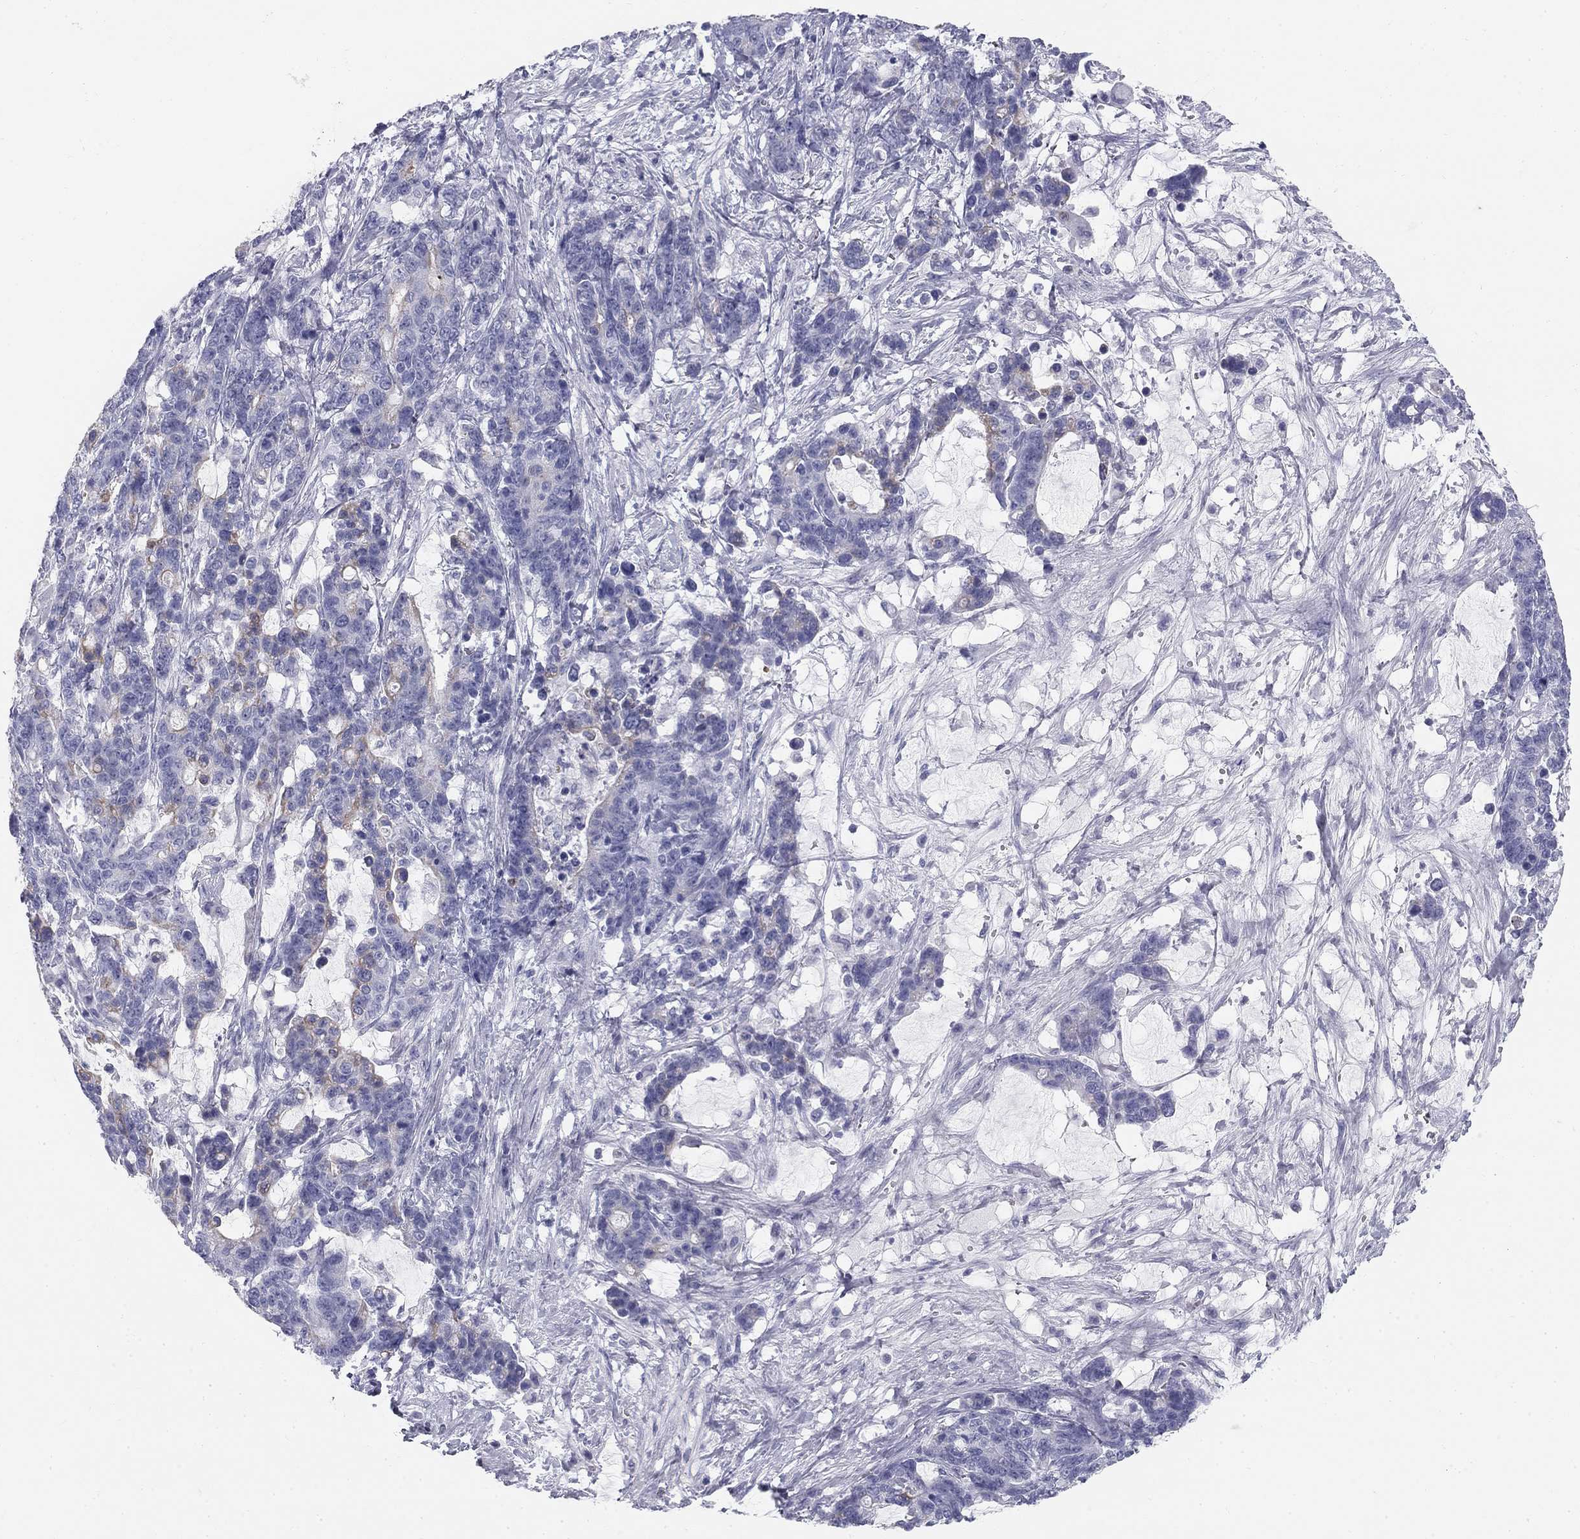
{"staining": {"intensity": "negative", "quantity": "none", "location": "none"}, "tissue": "stomach cancer", "cell_type": "Tumor cells", "image_type": "cancer", "snomed": [{"axis": "morphology", "description": "Normal tissue, NOS"}, {"axis": "morphology", "description": "Adenocarcinoma, NOS"}, {"axis": "topography", "description": "Stomach"}], "caption": "This is a photomicrograph of immunohistochemistry staining of stomach adenocarcinoma, which shows no positivity in tumor cells.", "gene": "SULT2B1", "patient": {"sex": "female", "age": 64}}